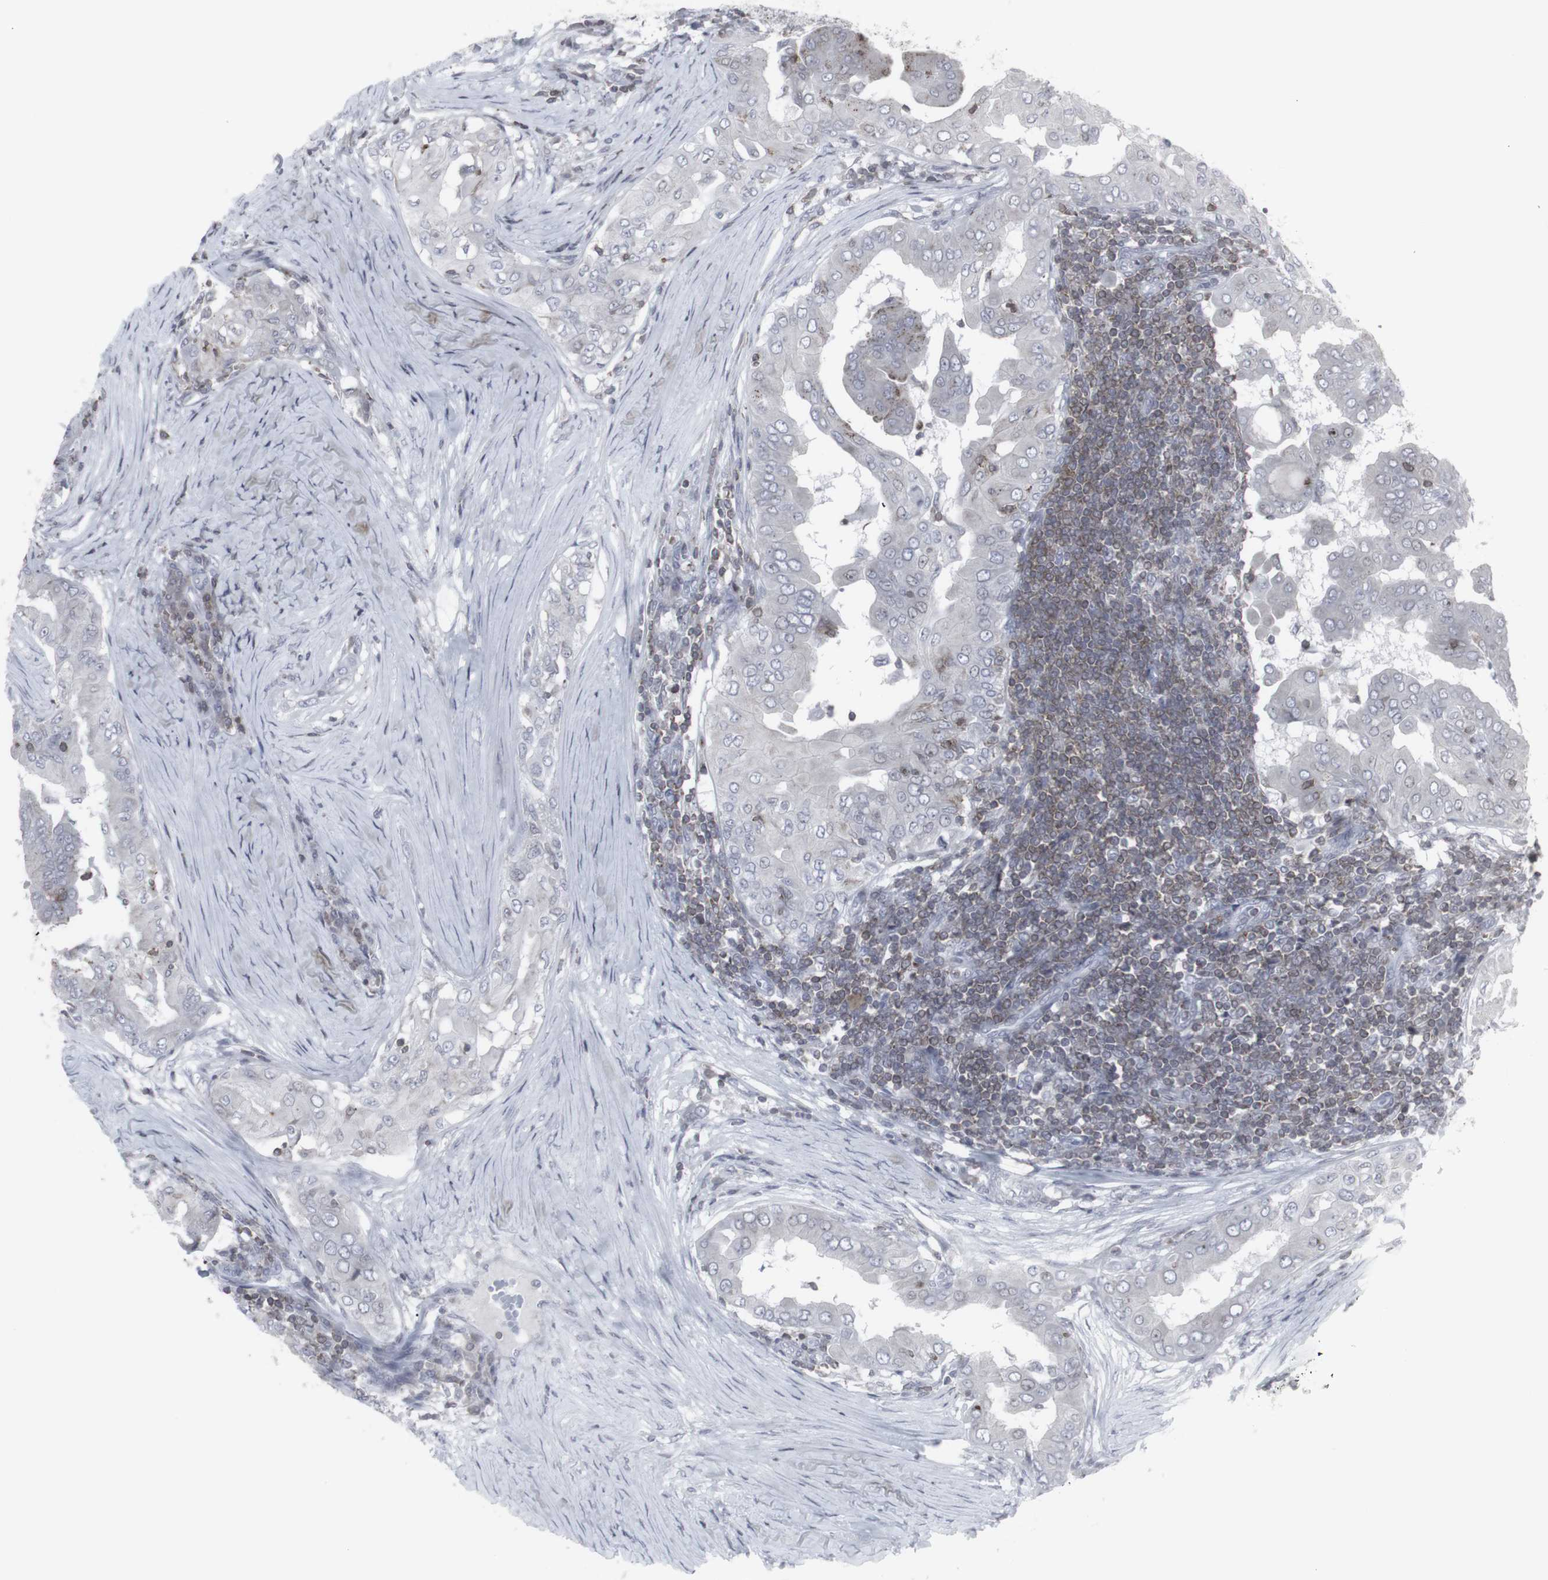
{"staining": {"intensity": "negative", "quantity": "none", "location": "none"}, "tissue": "thyroid cancer", "cell_type": "Tumor cells", "image_type": "cancer", "snomed": [{"axis": "morphology", "description": "Papillary adenocarcinoma, NOS"}, {"axis": "topography", "description": "Thyroid gland"}], "caption": "Human papillary adenocarcinoma (thyroid) stained for a protein using immunohistochemistry (IHC) demonstrates no staining in tumor cells.", "gene": "APOBEC2", "patient": {"sex": "male", "age": 33}}